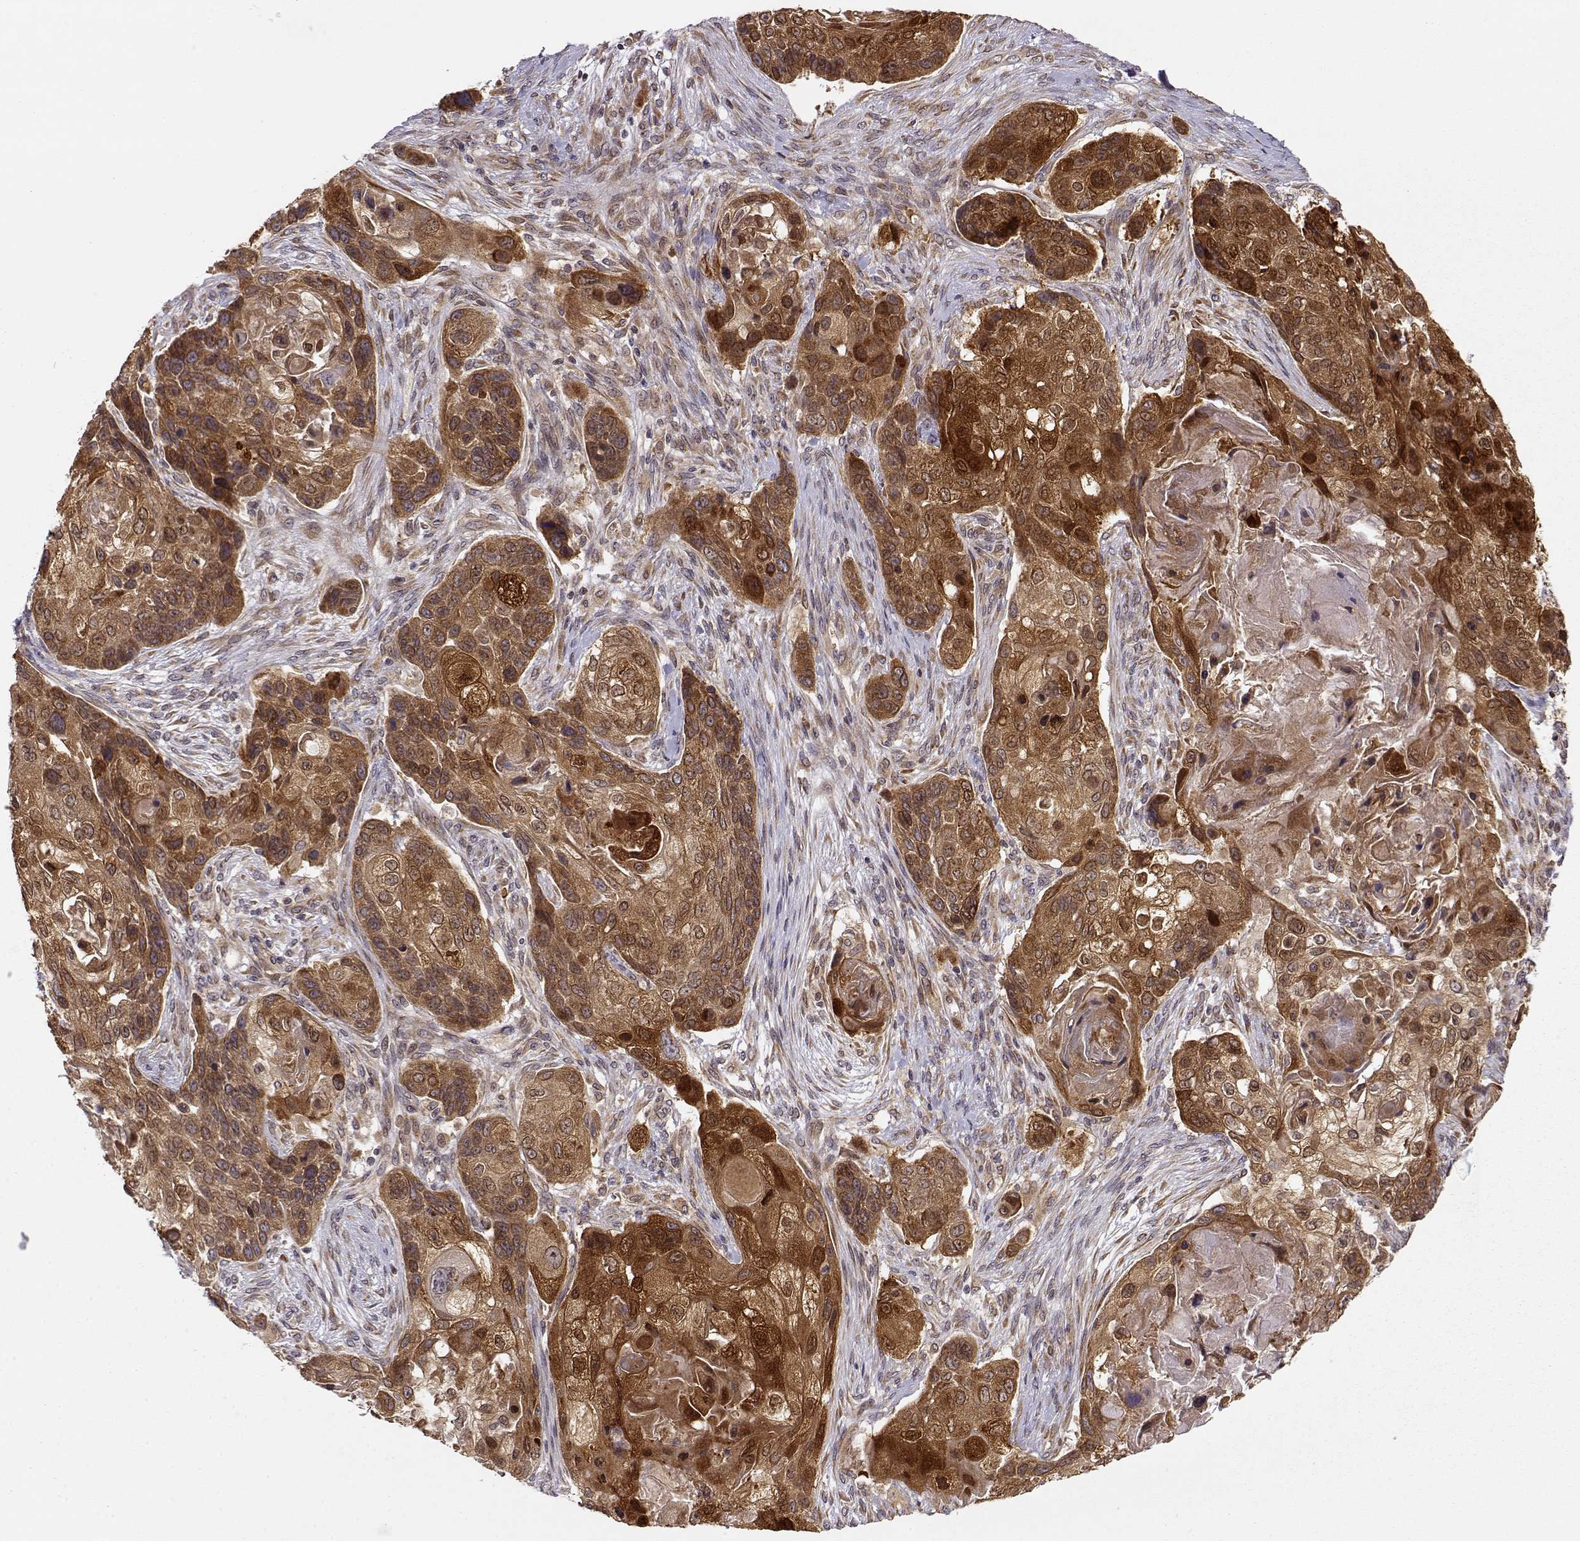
{"staining": {"intensity": "strong", "quantity": ">75%", "location": "cytoplasmic/membranous"}, "tissue": "lung cancer", "cell_type": "Tumor cells", "image_type": "cancer", "snomed": [{"axis": "morphology", "description": "Squamous cell carcinoma, NOS"}, {"axis": "topography", "description": "Lung"}], "caption": "Immunohistochemical staining of human lung squamous cell carcinoma demonstrates strong cytoplasmic/membranous protein staining in approximately >75% of tumor cells.", "gene": "ERGIC2", "patient": {"sex": "male", "age": 69}}